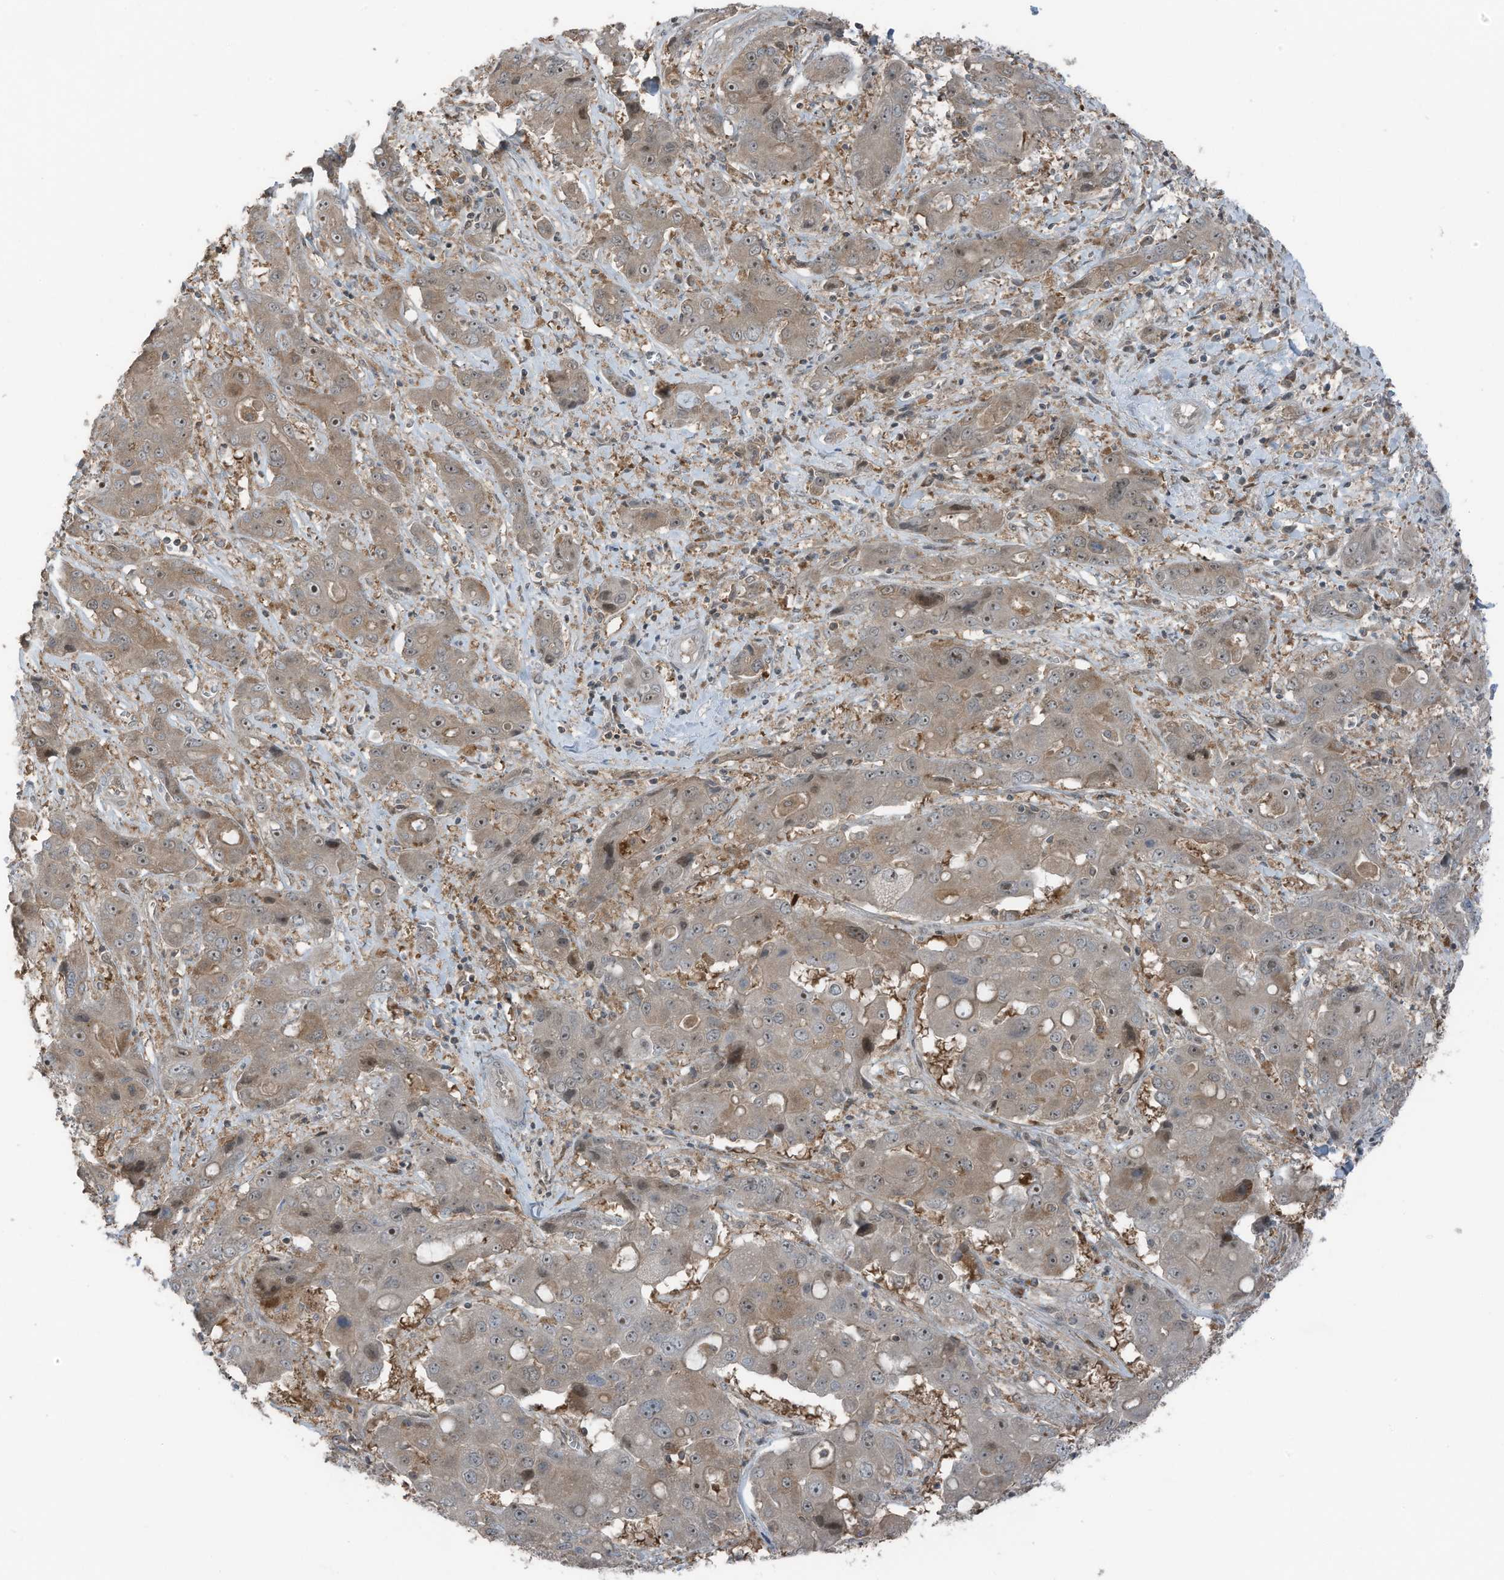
{"staining": {"intensity": "weak", "quantity": ">75%", "location": "cytoplasmic/membranous,nuclear"}, "tissue": "liver cancer", "cell_type": "Tumor cells", "image_type": "cancer", "snomed": [{"axis": "morphology", "description": "Cholangiocarcinoma"}, {"axis": "topography", "description": "Liver"}], "caption": "Immunohistochemistry of liver cholangiocarcinoma demonstrates low levels of weak cytoplasmic/membranous and nuclear positivity in approximately >75% of tumor cells.", "gene": "TXNDC9", "patient": {"sex": "male", "age": 67}}